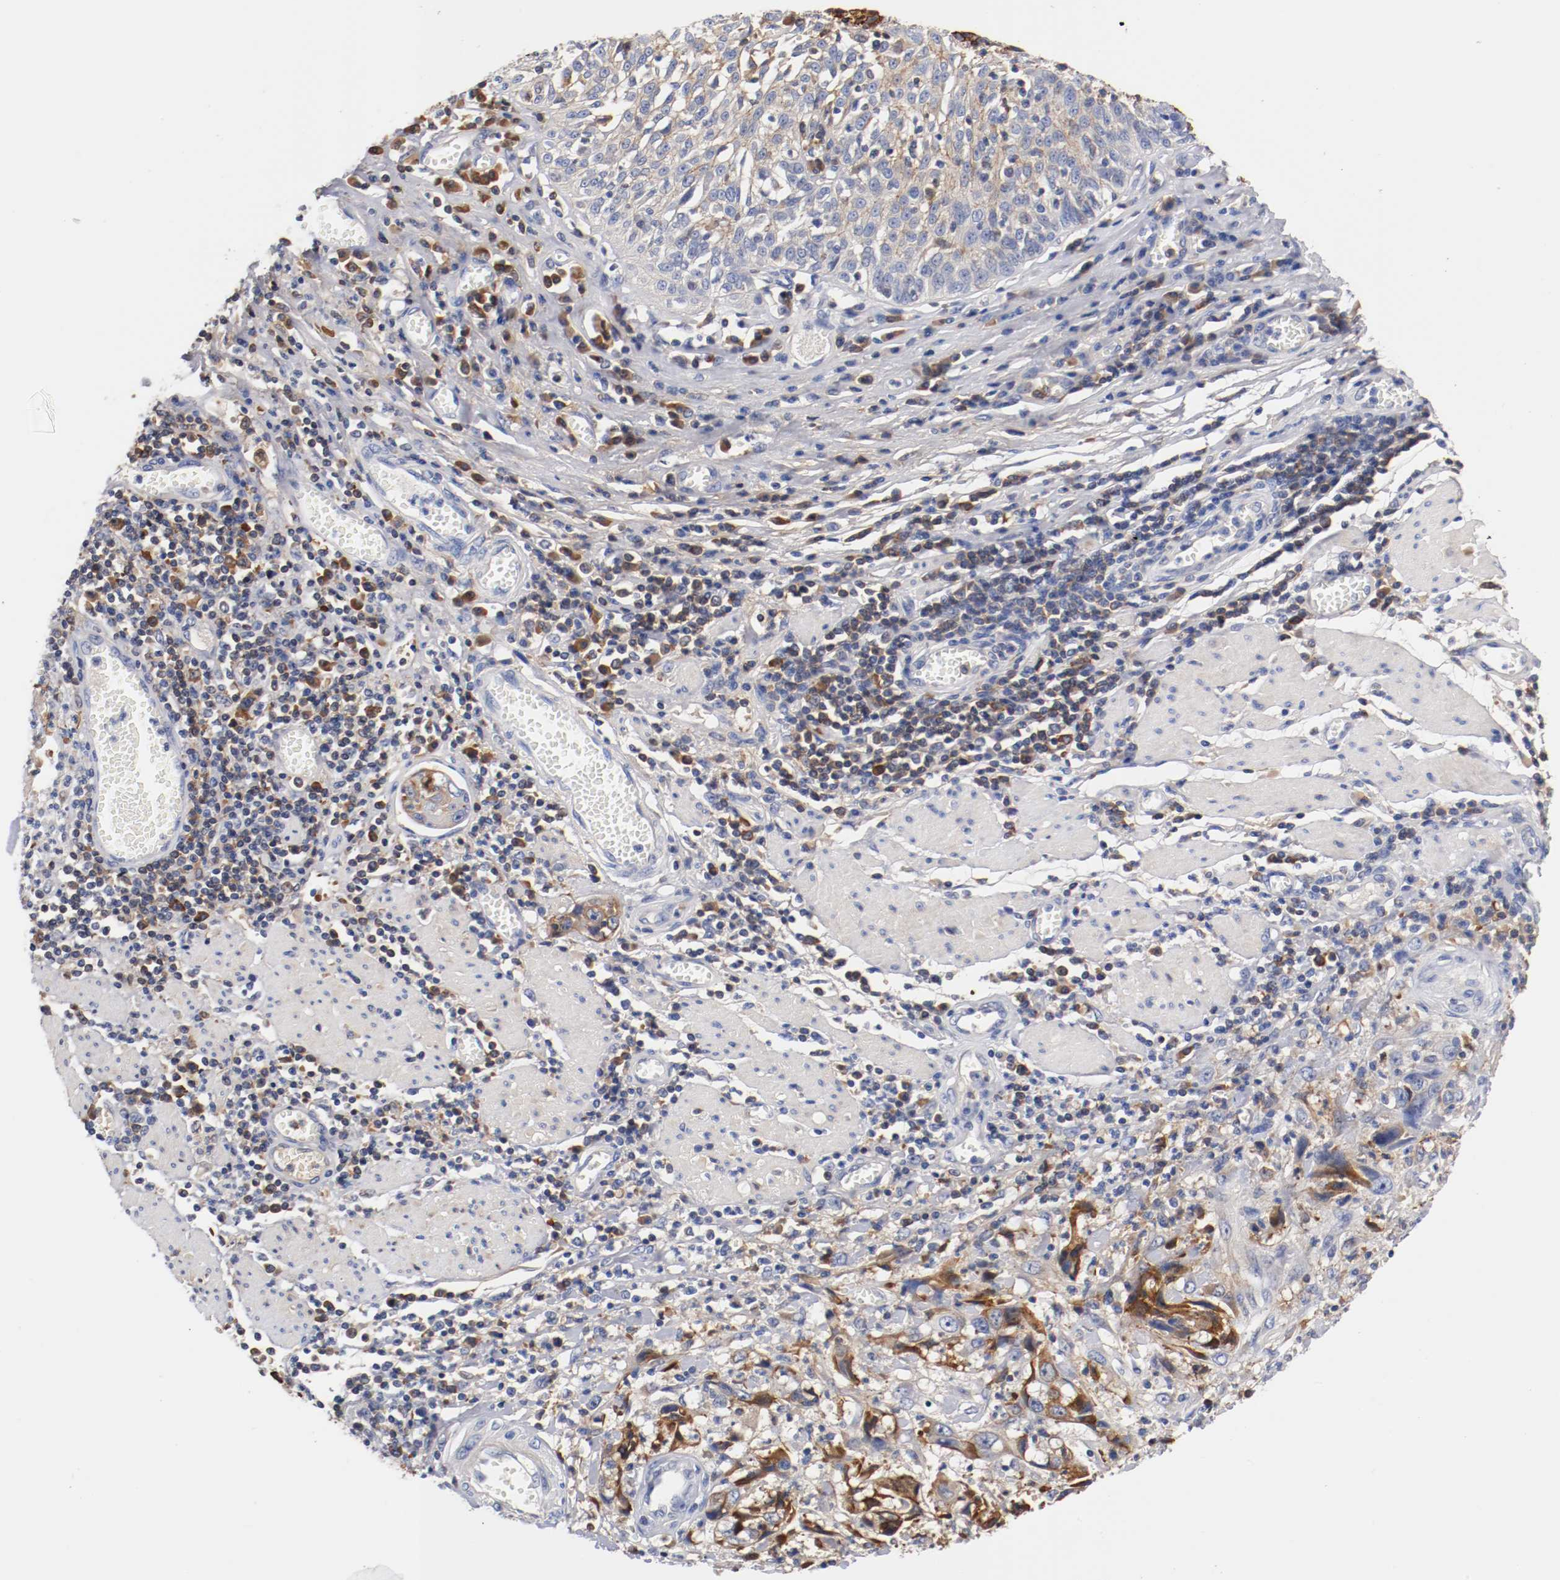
{"staining": {"intensity": "strong", "quantity": "25%-75%", "location": "cytoplasmic/membranous"}, "tissue": "esophagus", "cell_type": "Squamous epithelial cells", "image_type": "normal", "snomed": [{"axis": "morphology", "description": "Normal tissue, NOS"}, {"axis": "morphology", "description": "Squamous cell carcinoma, NOS"}, {"axis": "topography", "description": "Esophagus"}], "caption": "Protein staining of unremarkable esophagus exhibits strong cytoplasmic/membranous positivity in about 25%-75% of squamous epithelial cells.", "gene": "FGFBP1", "patient": {"sex": "male", "age": 65}}